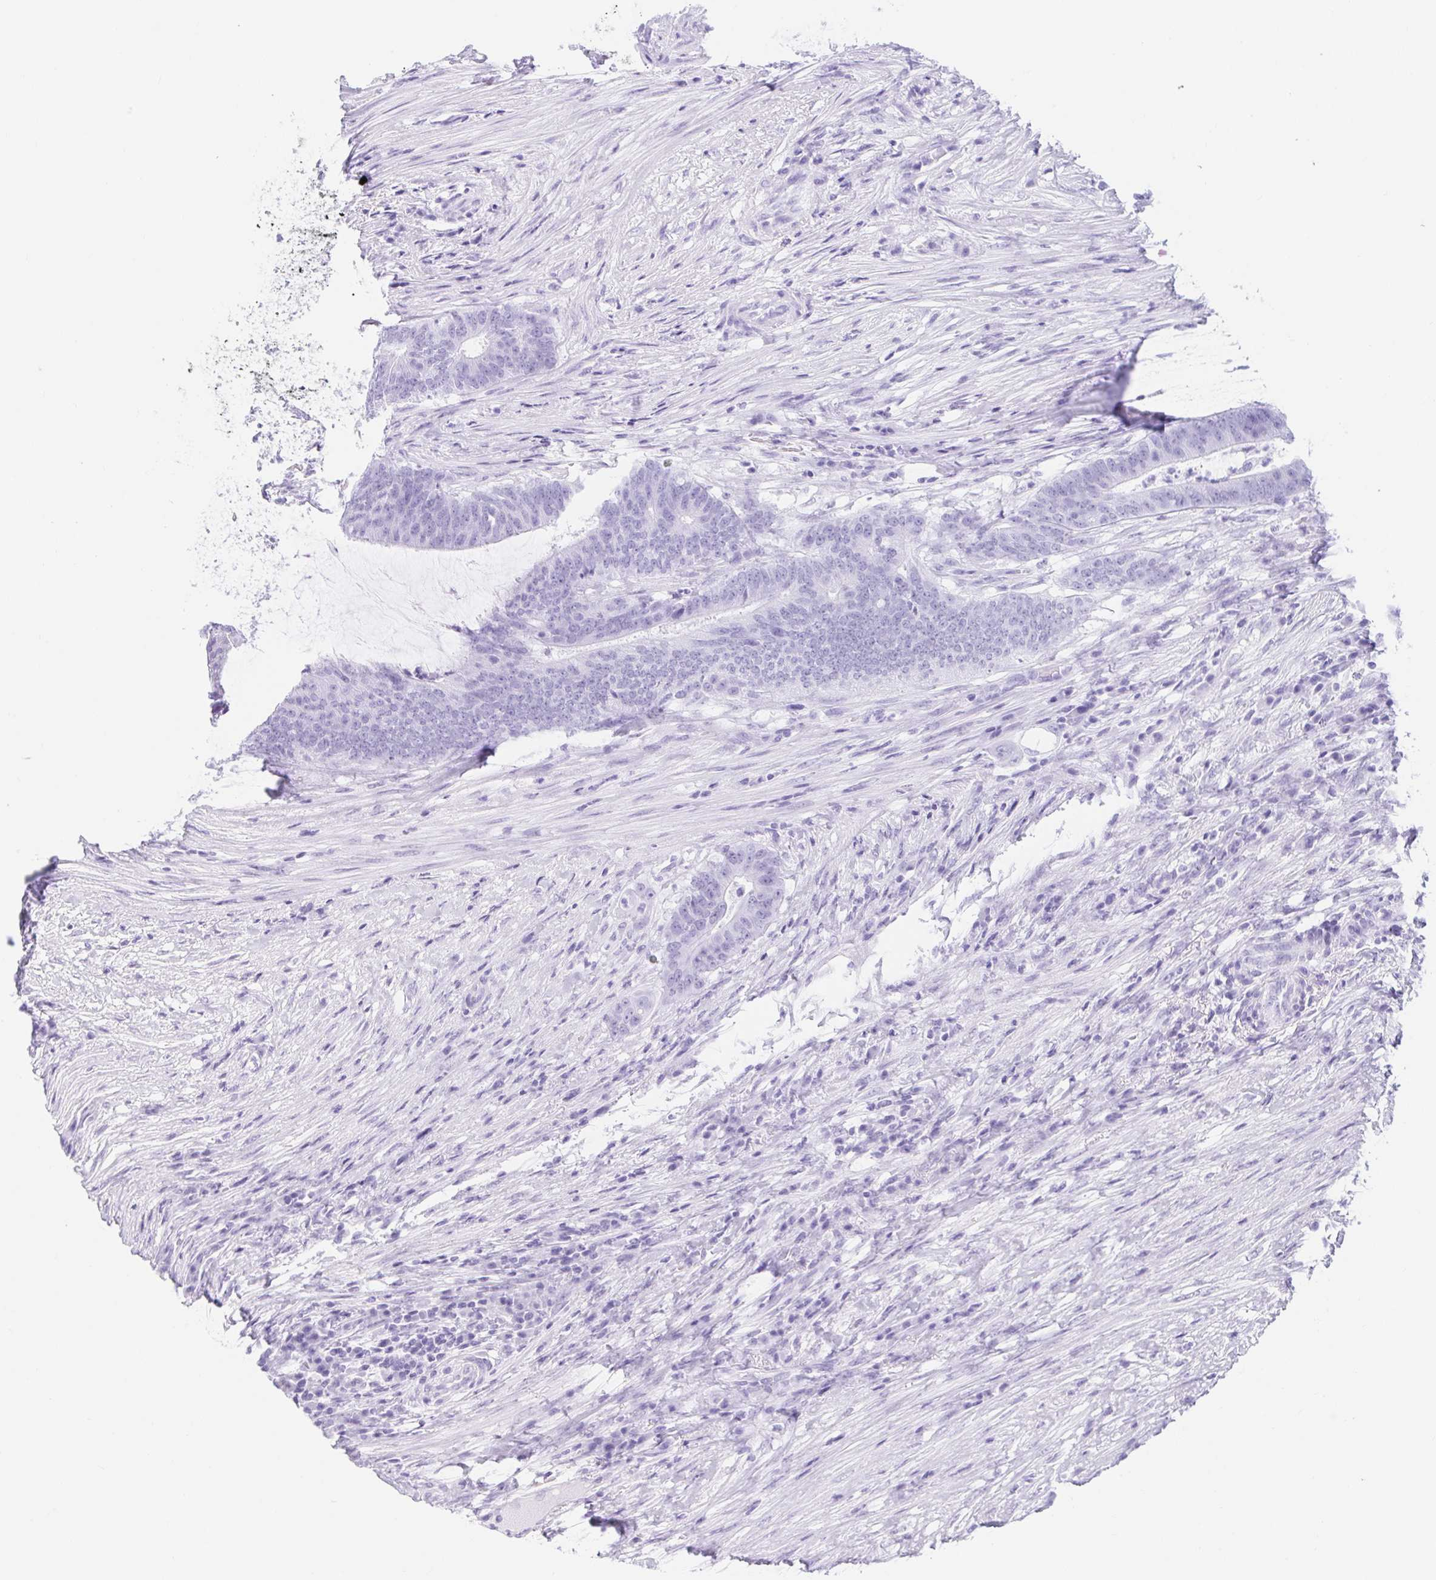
{"staining": {"intensity": "negative", "quantity": "none", "location": "none"}, "tissue": "colorectal cancer", "cell_type": "Tumor cells", "image_type": "cancer", "snomed": [{"axis": "morphology", "description": "Adenocarcinoma, NOS"}, {"axis": "topography", "description": "Colon"}], "caption": "This is an IHC micrograph of colorectal cancer (adenocarcinoma). There is no positivity in tumor cells.", "gene": "CAND1", "patient": {"sex": "female", "age": 43}}